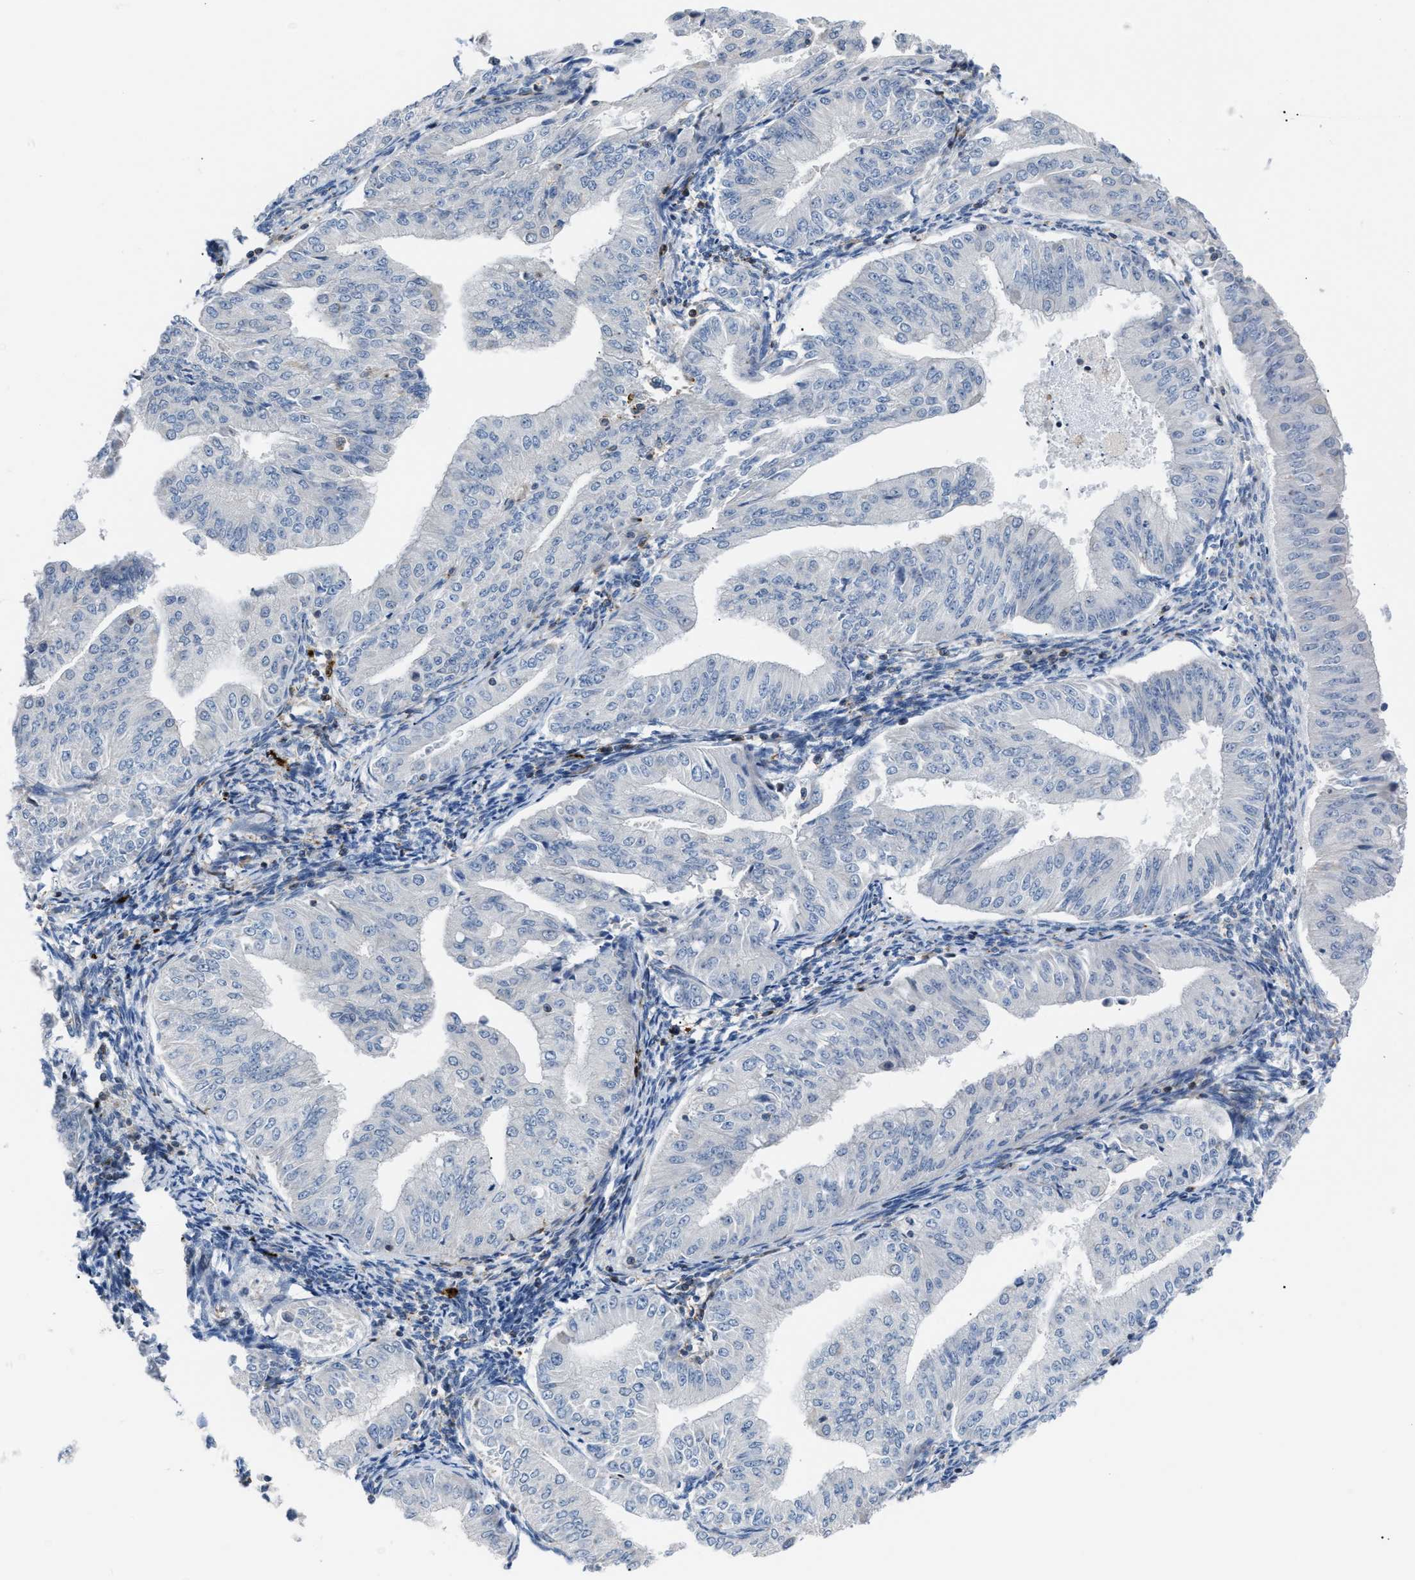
{"staining": {"intensity": "negative", "quantity": "none", "location": "none"}, "tissue": "endometrial cancer", "cell_type": "Tumor cells", "image_type": "cancer", "snomed": [{"axis": "morphology", "description": "Normal tissue, NOS"}, {"axis": "morphology", "description": "Adenocarcinoma, NOS"}, {"axis": "topography", "description": "Endometrium"}], "caption": "Immunohistochemistry (IHC) of human endometrial cancer reveals no staining in tumor cells. Nuclei are stained in blue.", "gene": "ATP9A", "patient": {"sex": "female", "age": 53}}